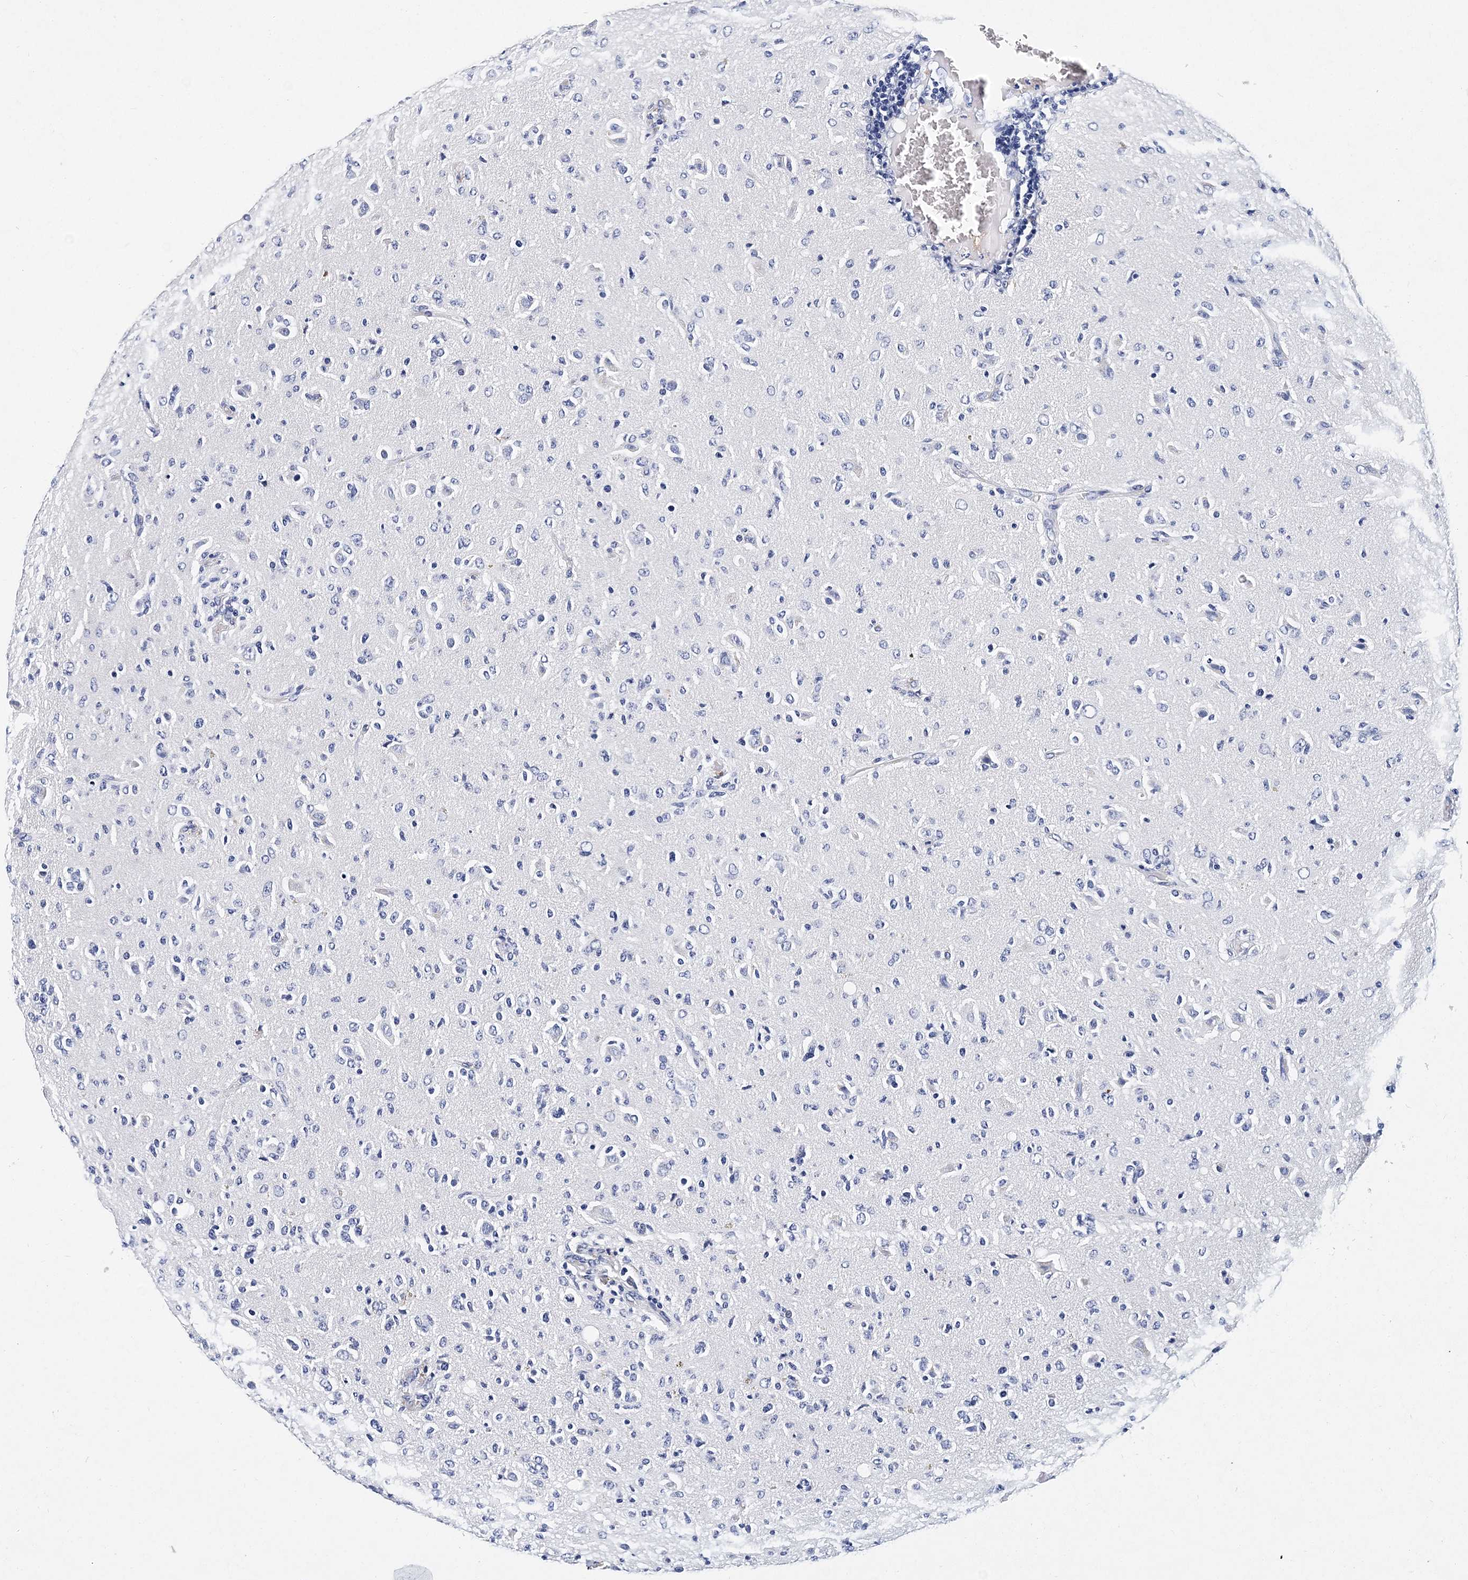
{"staining": {"intensity": "negative", "quantity": "none", "location": "none"}, "tissue": "glioma", "cell_type": "Tumor cells", "image_type": "cancer", "snomed": [{"axis": "morphology", "description": "Glioma, malignant, High grade"}, {"axis": "topography", "description": "Brain"}], "caption": "Malignant glioma (high-grade) was stained to show a protein in brown. There is no significant positivity in tumor cells.", "gene": "ITGA2B", "patient": {"sex": "female", "age": 57}}